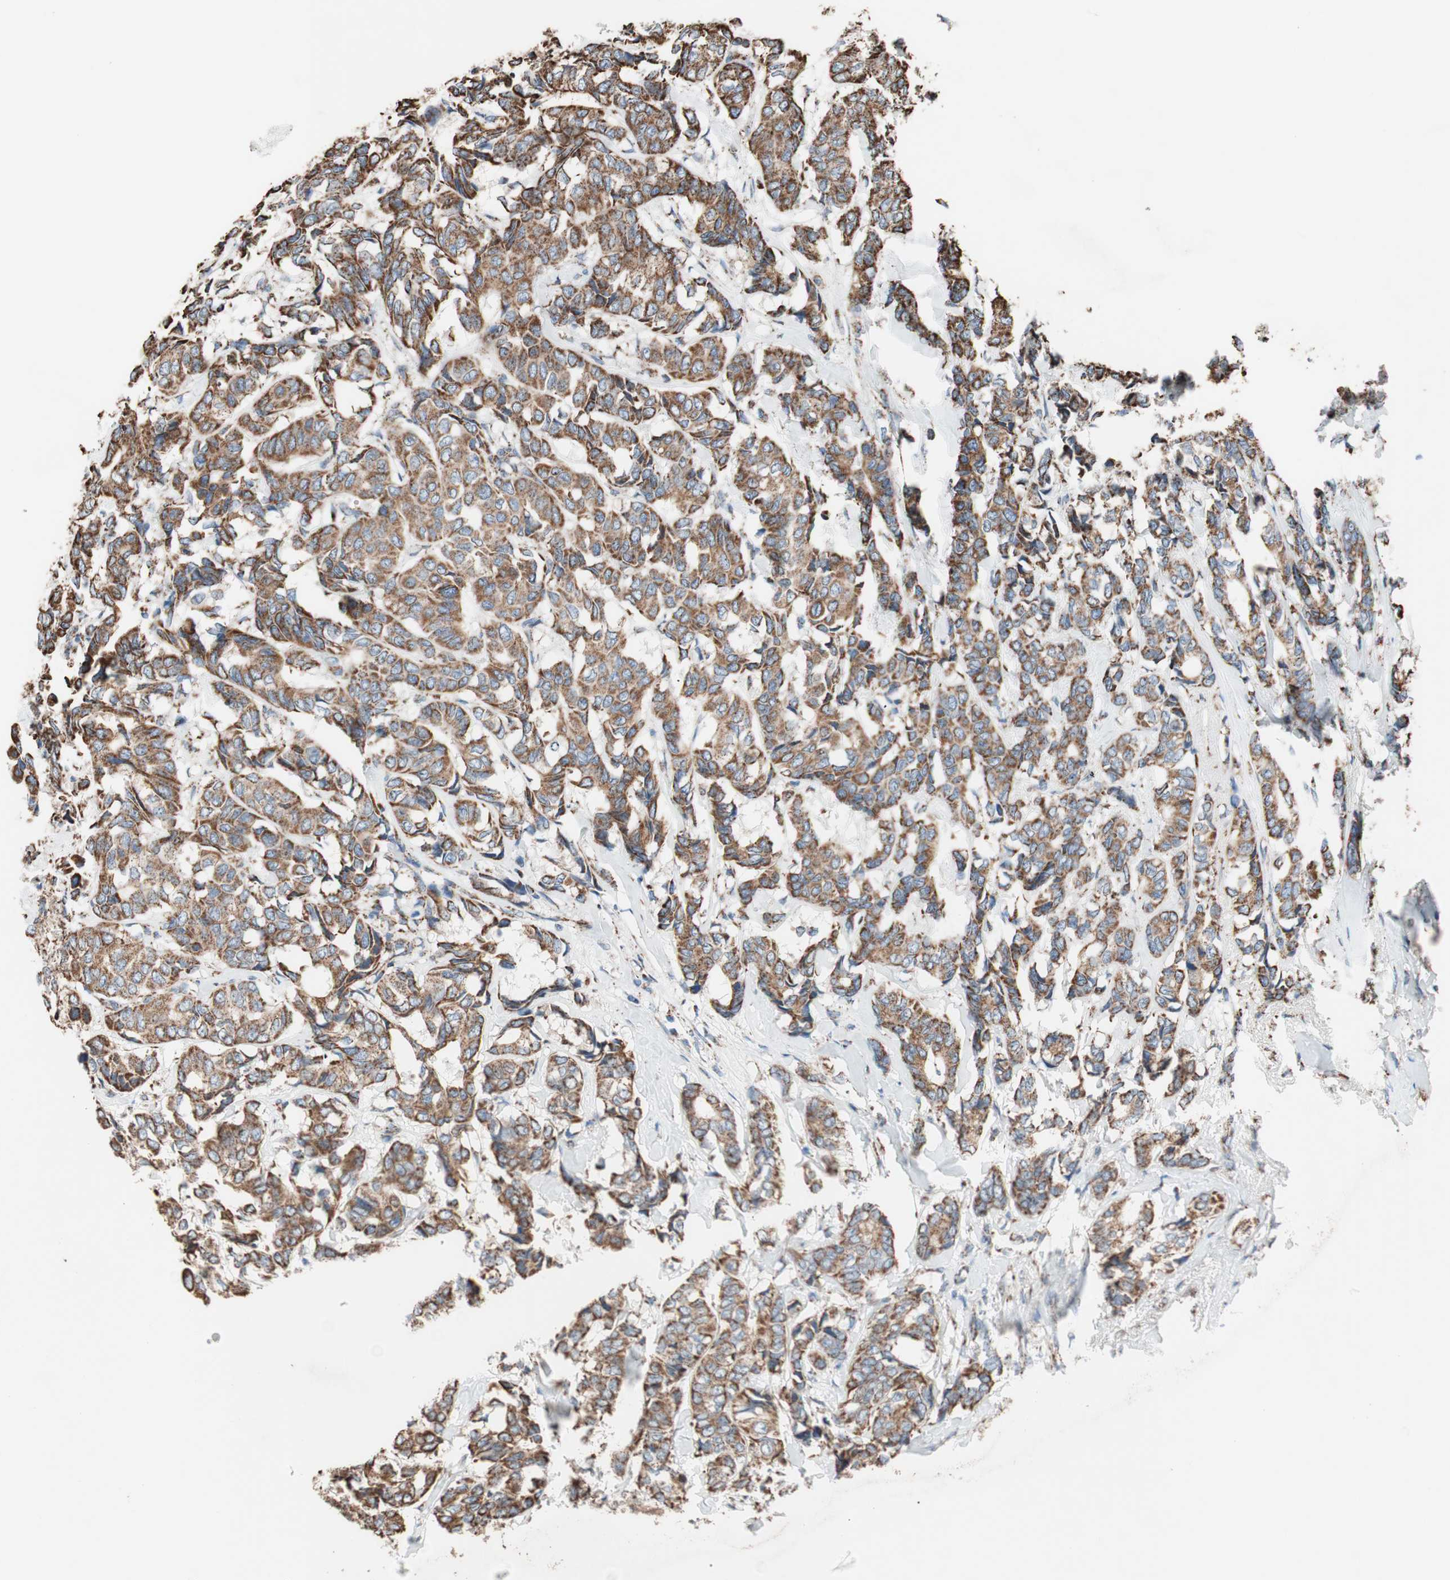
{"staining": {"intensity": "strong", "quantity": ">75%", "location": "cytoplasmic/membranous"}, "tissue": "breast cancer", "cell_type": "Tumor cells", "image_type": "cancer", "snomed": [{"axis": "morphology", "description": "Duct carcinoma"}, {"axis": "topography", "description": "Breast"}], "caption": "Breast infiltrating ductal carcinoma tissue demonstrates strong cytoplasmic/membranous positivity in about >75% of tumor cells, visualized by immunohistochemistry.", "gene": "PCSK4", "patient": {"sex": "female", "age": 87}}